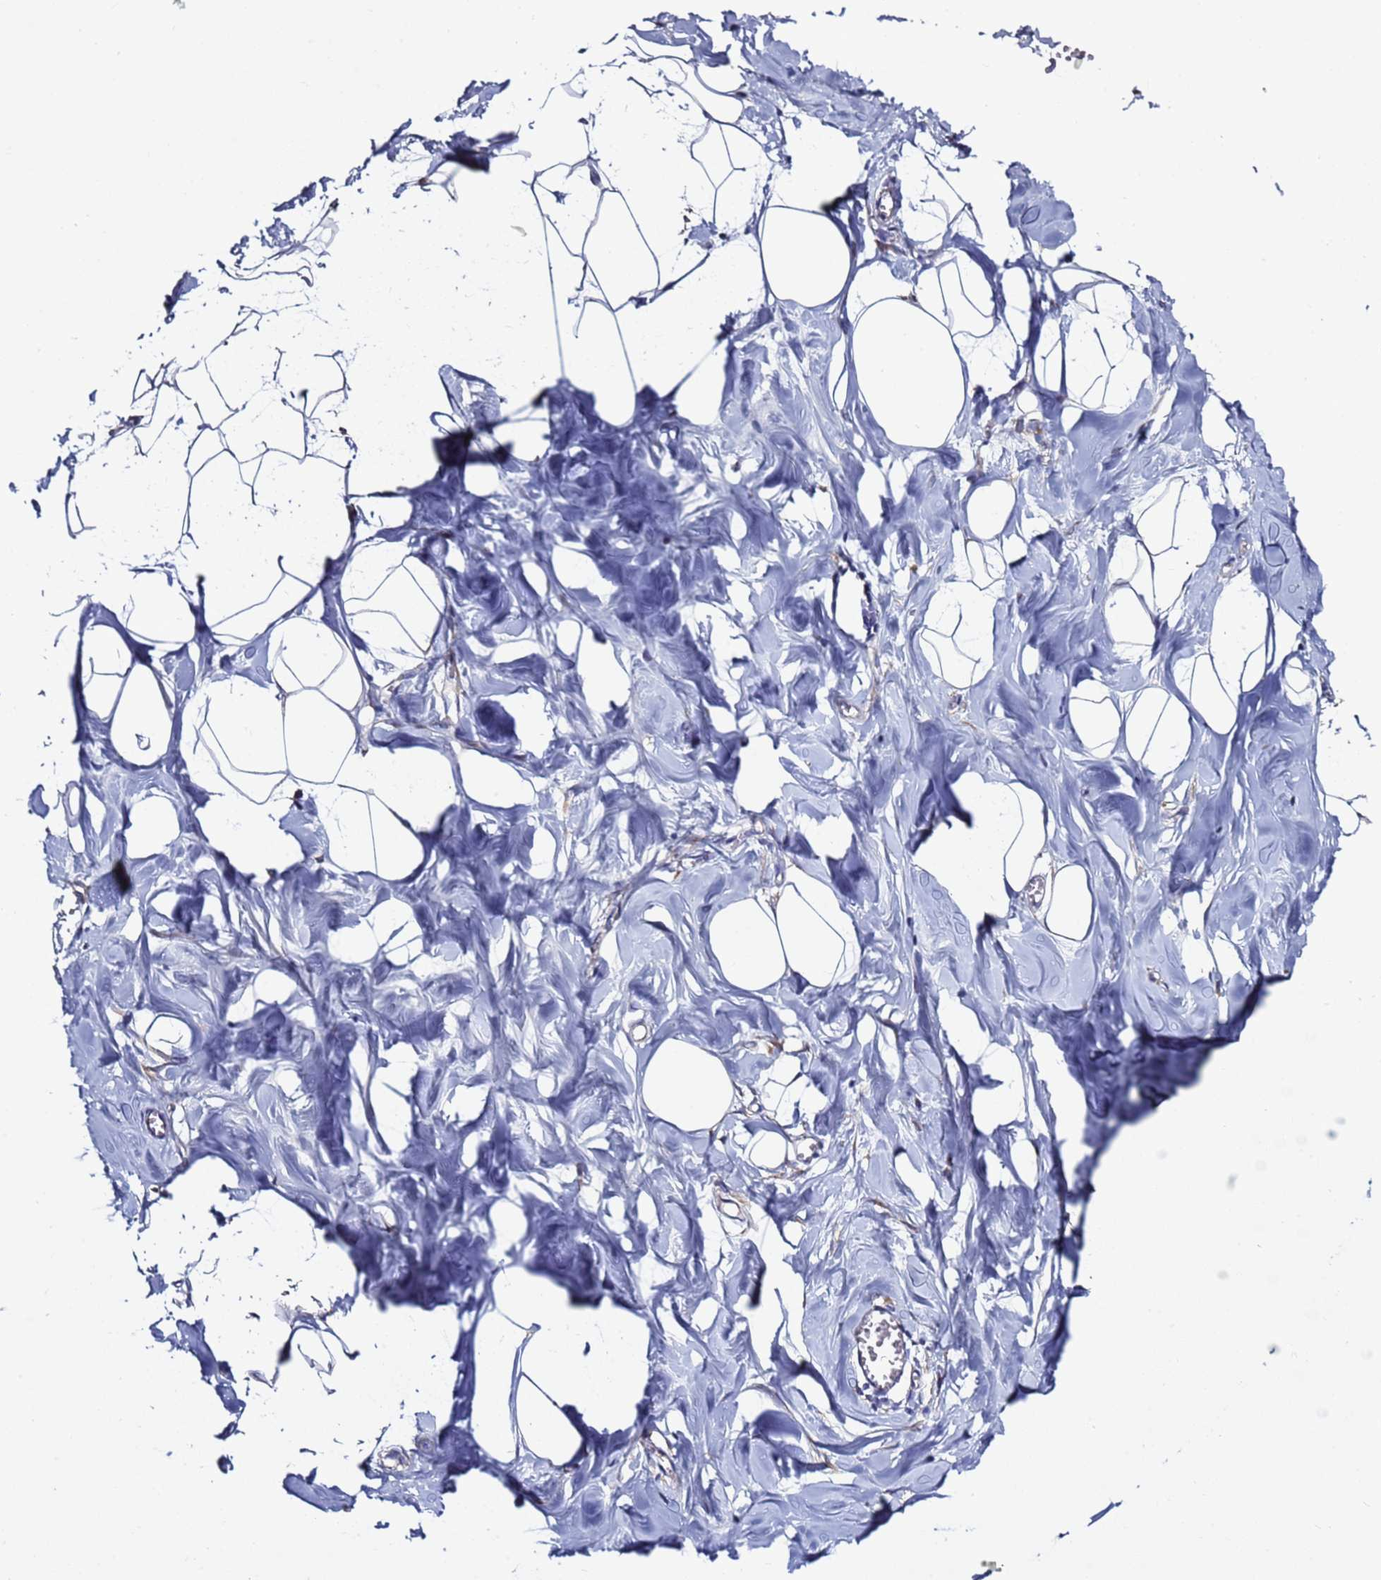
{"staining": {"intensity": "negative", "quantity": "none", "location": "none"}, "tissue": "breast", "cell_type": "Adipocytes", "image_type": "normal", "snomed": [{"axis": "morphology", "description": "Normal tissue, NOS"}, {"axis": "topography", "description": "Breast"}], "caption": "The immunohistochemistry (IHC) image has no significant expression in adipocytes of breast. (DAB immunohistochemistry (IHC) visualized using brightfield microscopy, high magnification).", "gene": "RABL2A", "patient": {"sex": "female", "age": 27}}